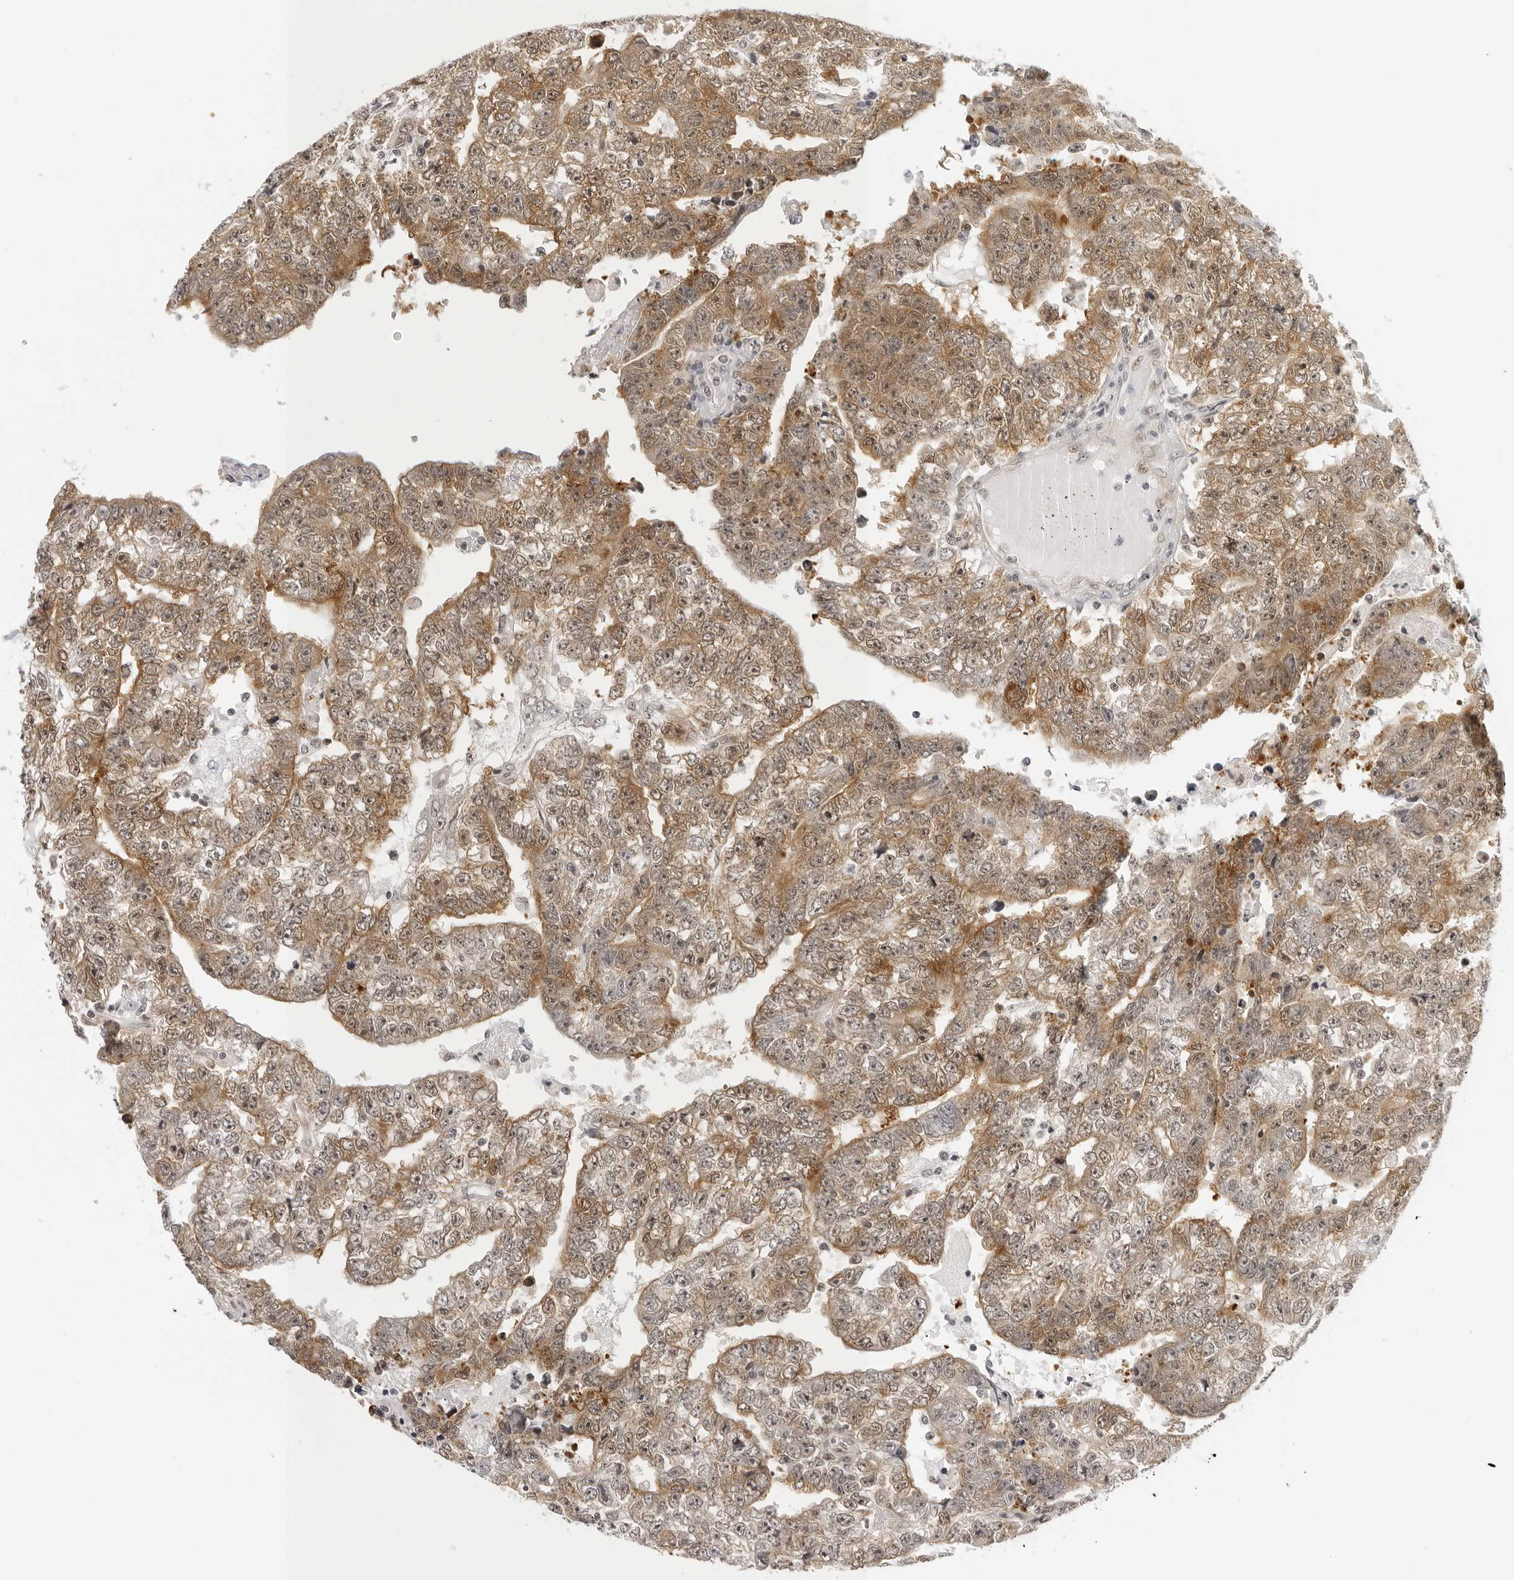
{"staining": {"intensity": "moderate", "quantity": "25%-75%", "location": "cytoplasmic/membranous,nuclear"}, "tissue": "testis cancer", "cell_type": "Tumor cells", "image_type": "cancer", "snomed": [{"axis": "morphology", "description": "Carcinoma, Embryonal, NOS"}, {"axis": "topography", "description": "Testis"}], "caption": "Immunohistochemistry histopathology image of neoplastic tissue: human testis cancer stained using immunohistochemistry exhibits medium levels of moderate protein expression localized specifically in the cytoplasmic/membranous and nuclear of tumor cells, appearing as a cytoplasmic/membranous and nuclear brown color.", "gene": "WDR77", "patient": {"sex": "male", "age": 25}}